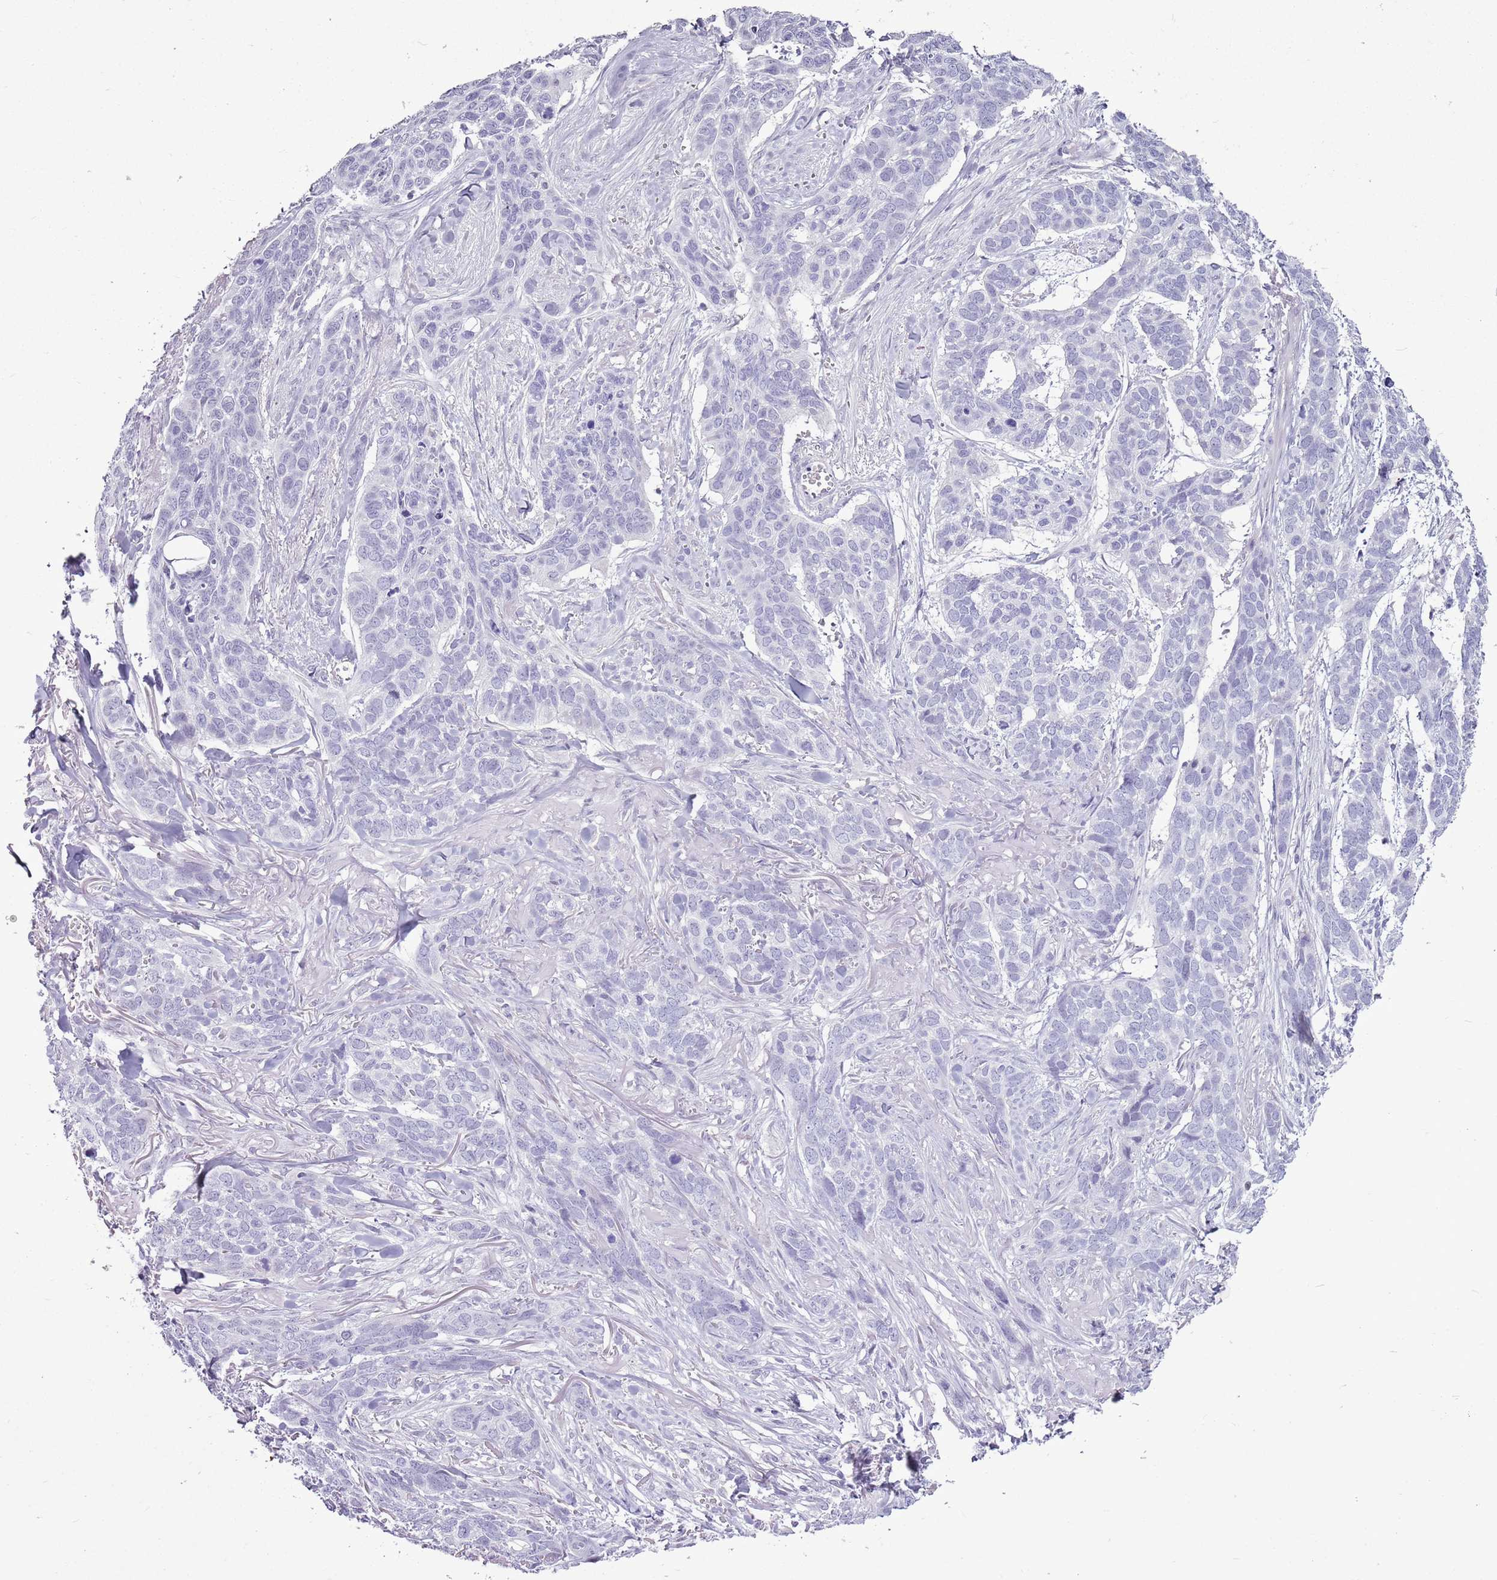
{"staining": {"intensity": "negative", "quantity": "none", "location": "none"}, "tissue": "skin cancer", "cell_type": "Tumor cells", "image_type": "cancer", "snomed": [{"axis": "morphology", "description": "Basal cell carcinoma"}, {"axis": "topography", "description": "Skin"}], "caption": "A high-resolution histopathology image shows immunohistochemistry (IHC) staining of skin basal cell carcinoma, which reveals no significant expression in tumor cells.", "gene": "RPL3L", "patient": {"sex": "male", "age": 86}}